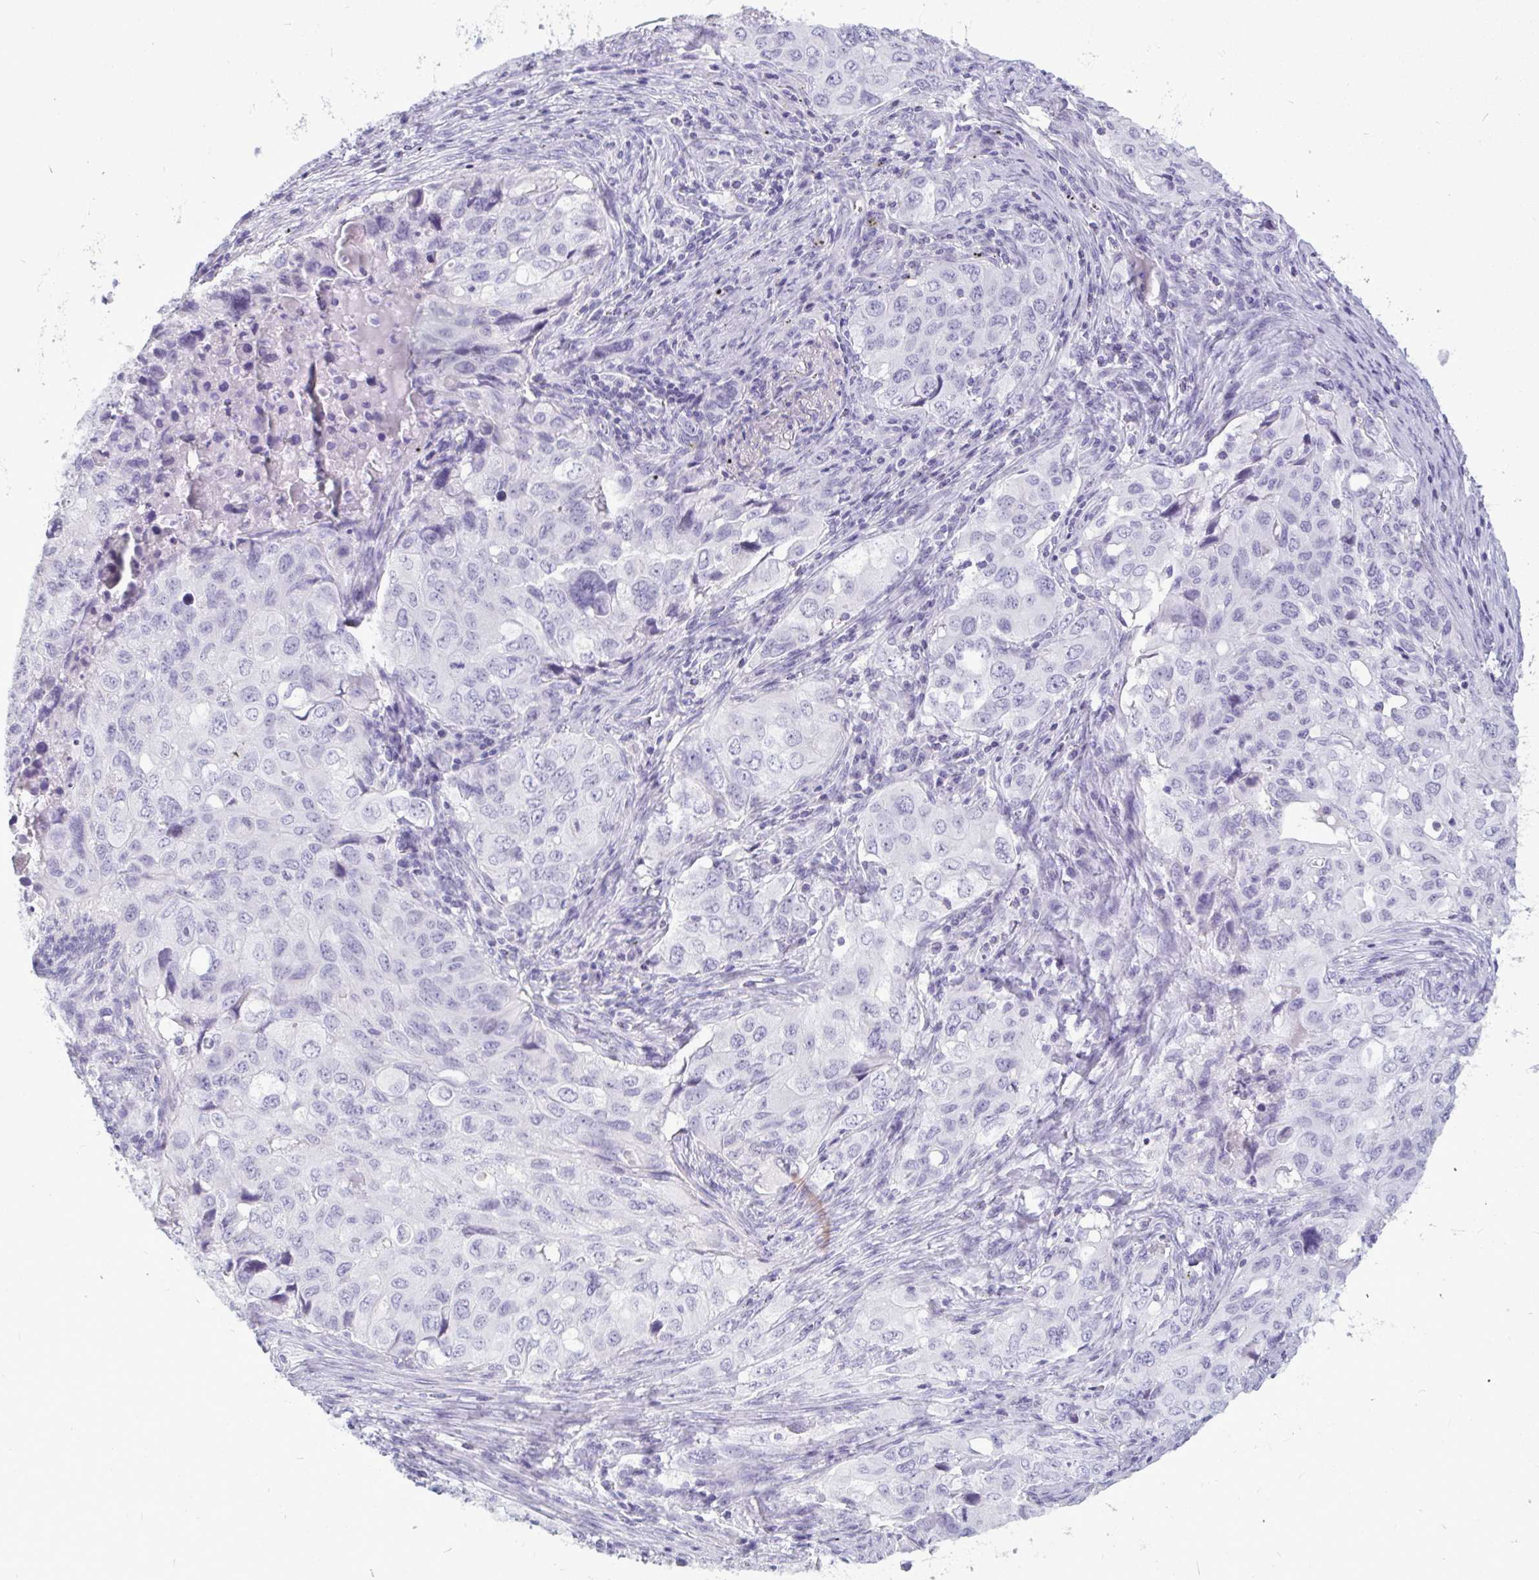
{"staining": {"intensity": "negative", "quantity": "none", "location": "none"}, "tissue": "lung cancer", "cell_type": "Tumor cells", "image_type": "cancer", "snomed": [{"axis": "morphology", "description": "Adenocarcinoma, NOS"}, {"axis": "morphology", "description": "Adenocarcinoma, metastatic, NOS"}, {"axis": "topography", "description": "Lymph node"}, {"axis": "topography", "description": "Lung"}], "caption": "Tumor cells show no significant positivity in lung cancer.", "gene": "BBS10", "patient": {"sex": "female", "age": 42}}